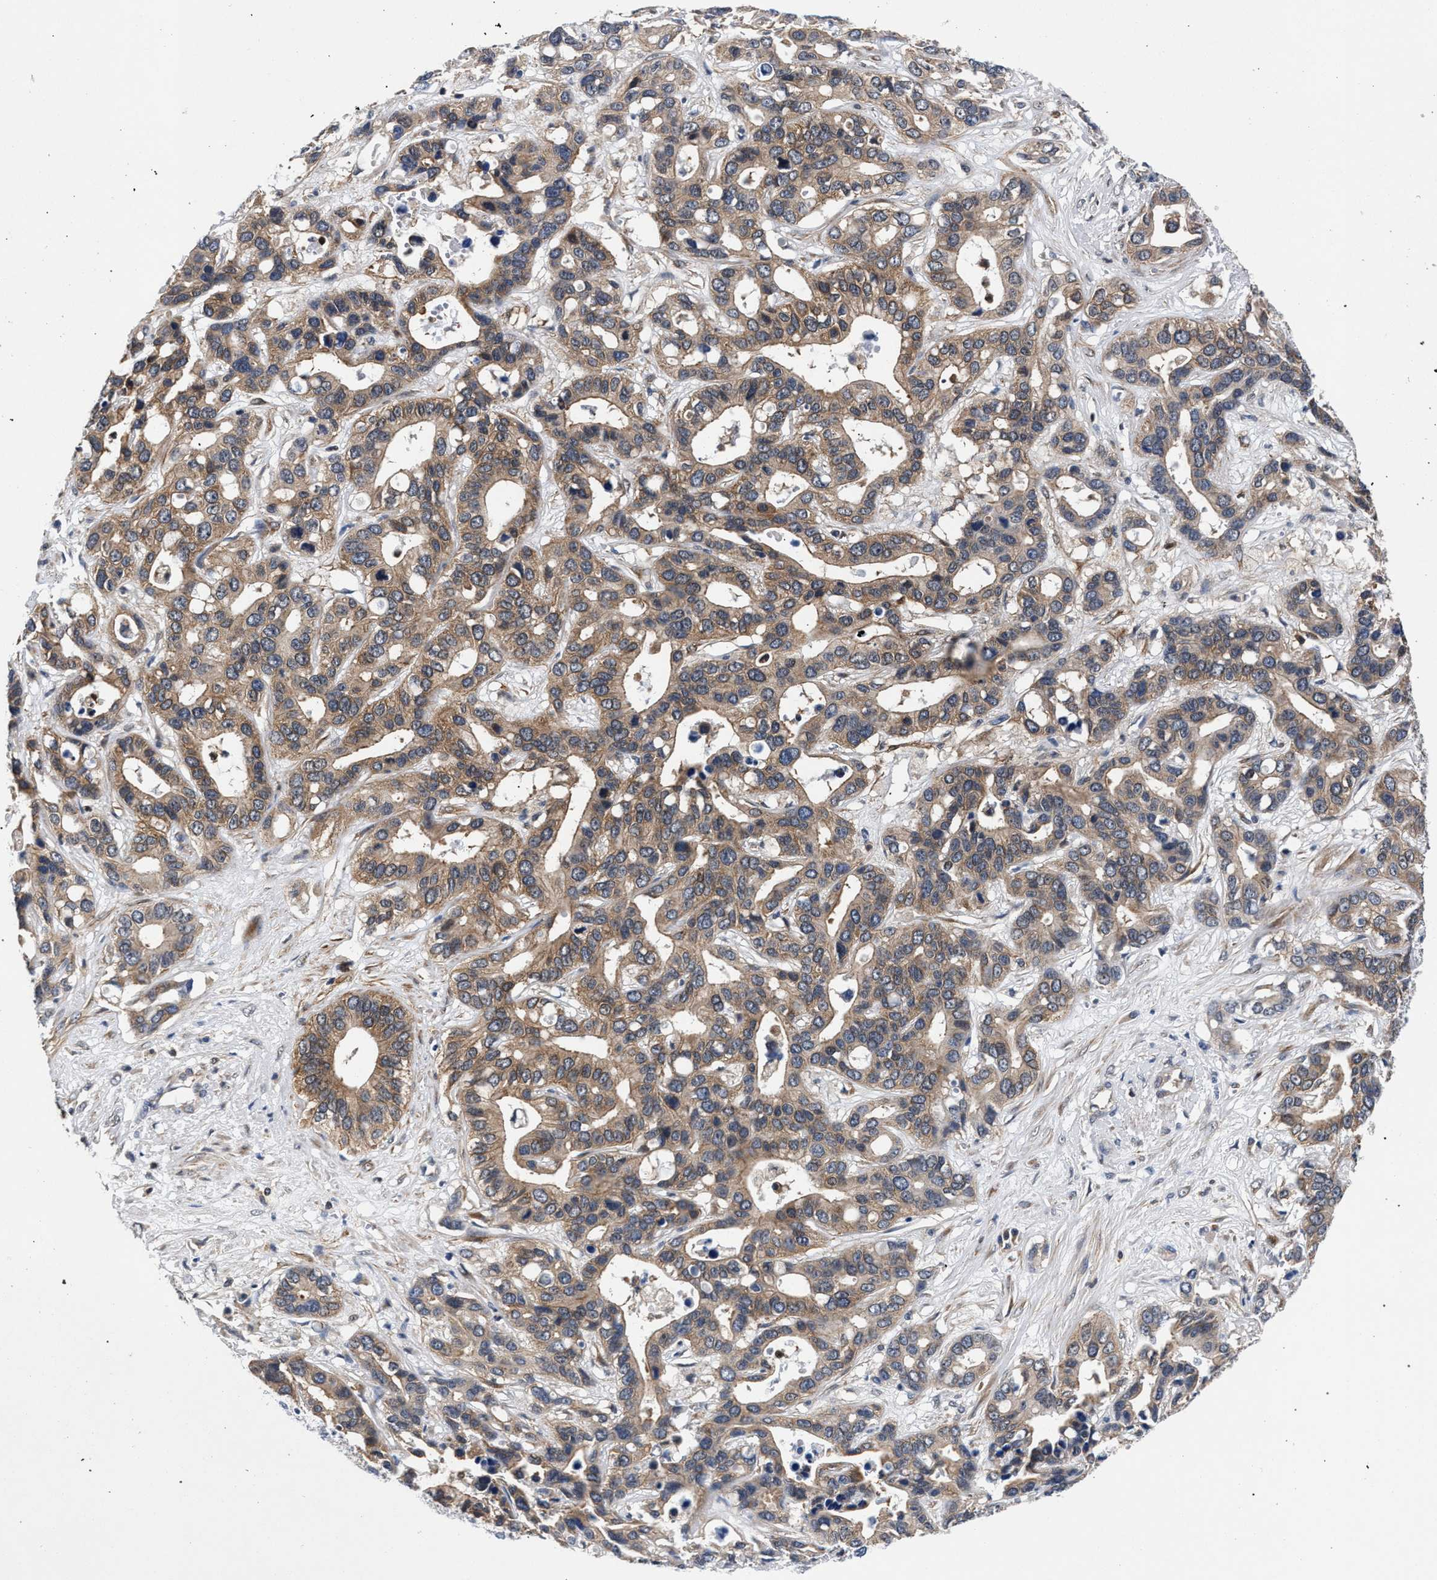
{"staining": {"intensity": "weak", "quantity": ">75%", "location": "cytoplasmic/membranous"}, "tissue": "liver cancer", "cell_type": "Tumor cells", "image_type": "cancer", "snomed": [{"axis": "morphology", "description": "Cholangiocarcinoma"}, {"axis": "topography", "description": "Liver"}], "caption": "Weak cytoplasmic/membranous protein staining is identified in about >75% of tumor cells in liver cancer (cholangiocarcinoma).", "gene": "LASP1", "patient": {"sex": "female", "age": 65}}